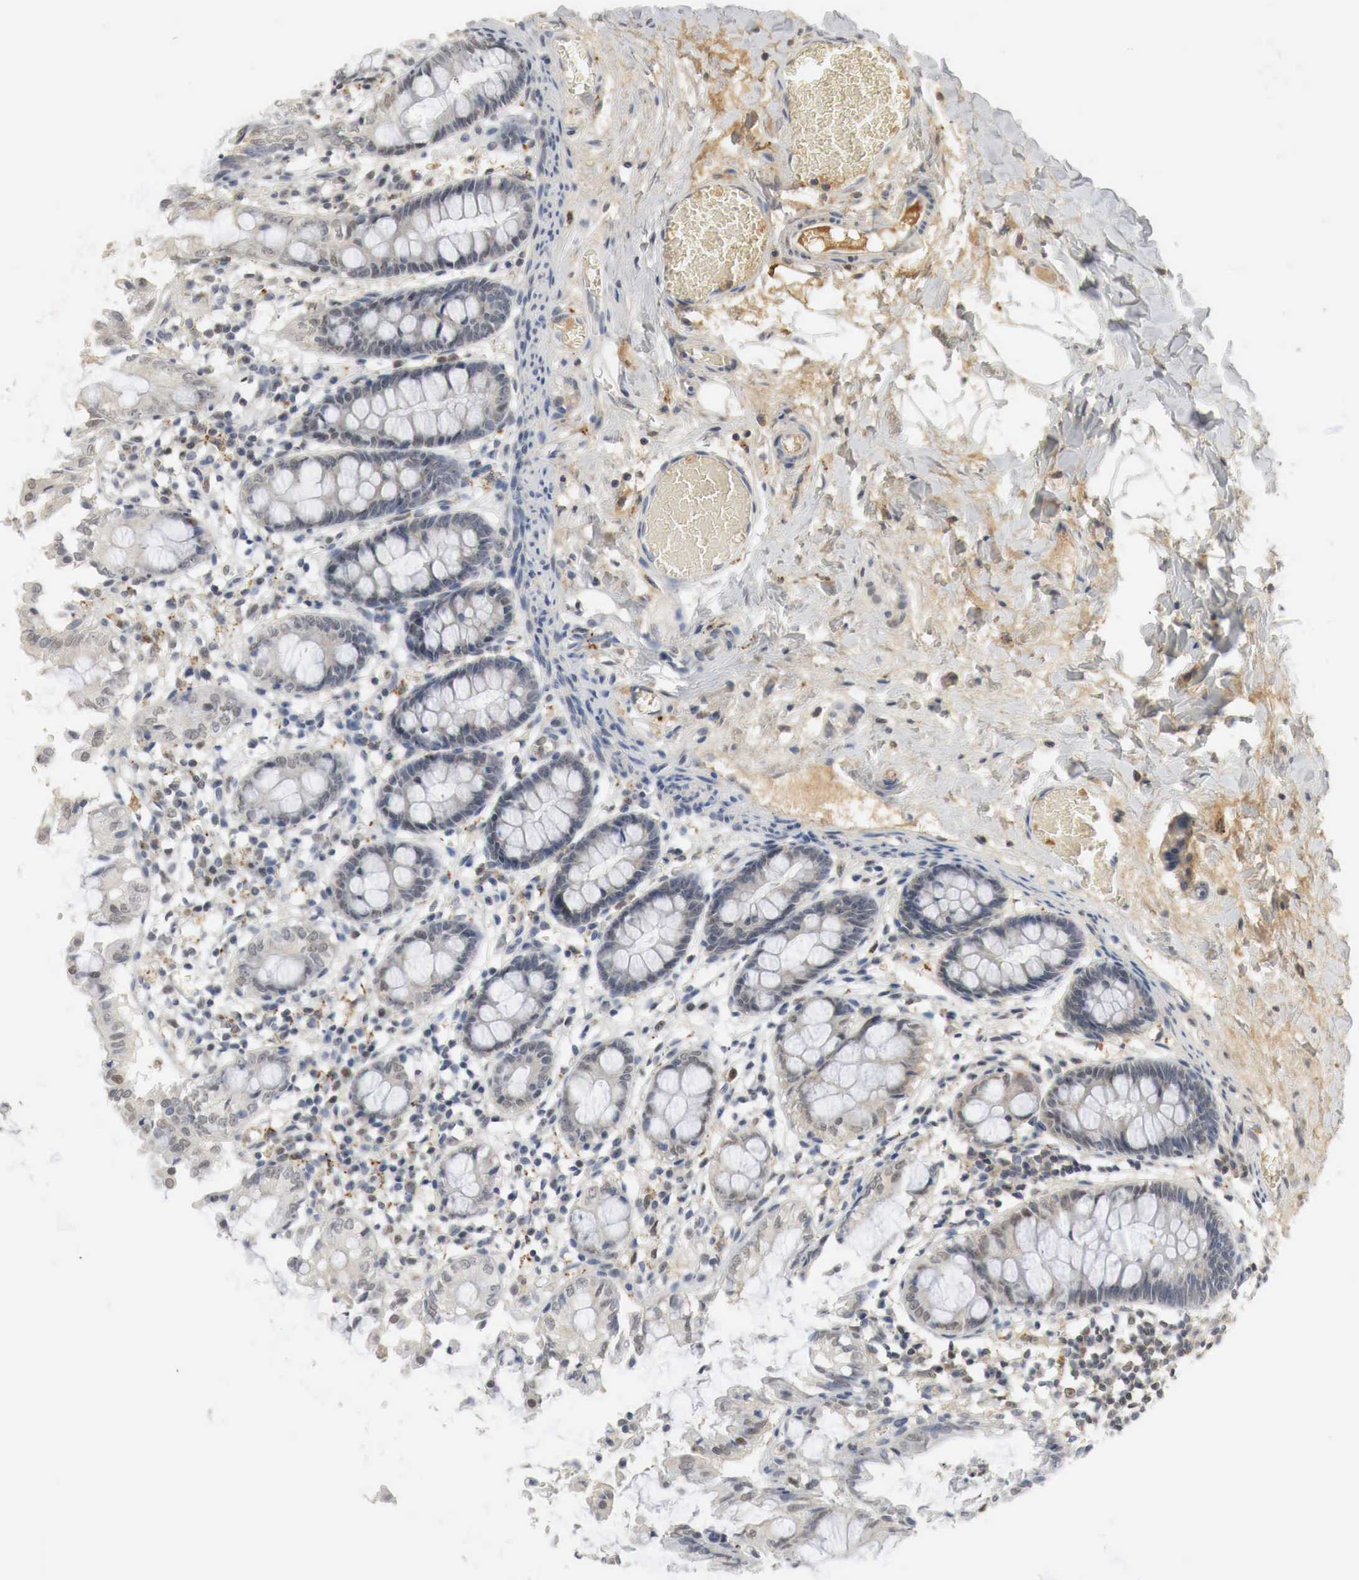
{"staining": {"intensity": "negative", "quantity": "none", "location": "none"}, "tissue": "colon", "cell_type": "Endothelial cells", "image_type": "normal", "snomed": [{"axis": "morphology", "description": "Normal tissue, NOS"}, {"axis": "topography", "description": "Colon"}], "caption": "IHC micrograph of normal colon stained for a protein (brown), which reveals no positivity in endothelial cells. (DAB immunohistochemistry (IHC) visualized using brightfield microscopy, high magnification).", "gene": "MYC", "patient": {"sex": "male", "age": 1}}